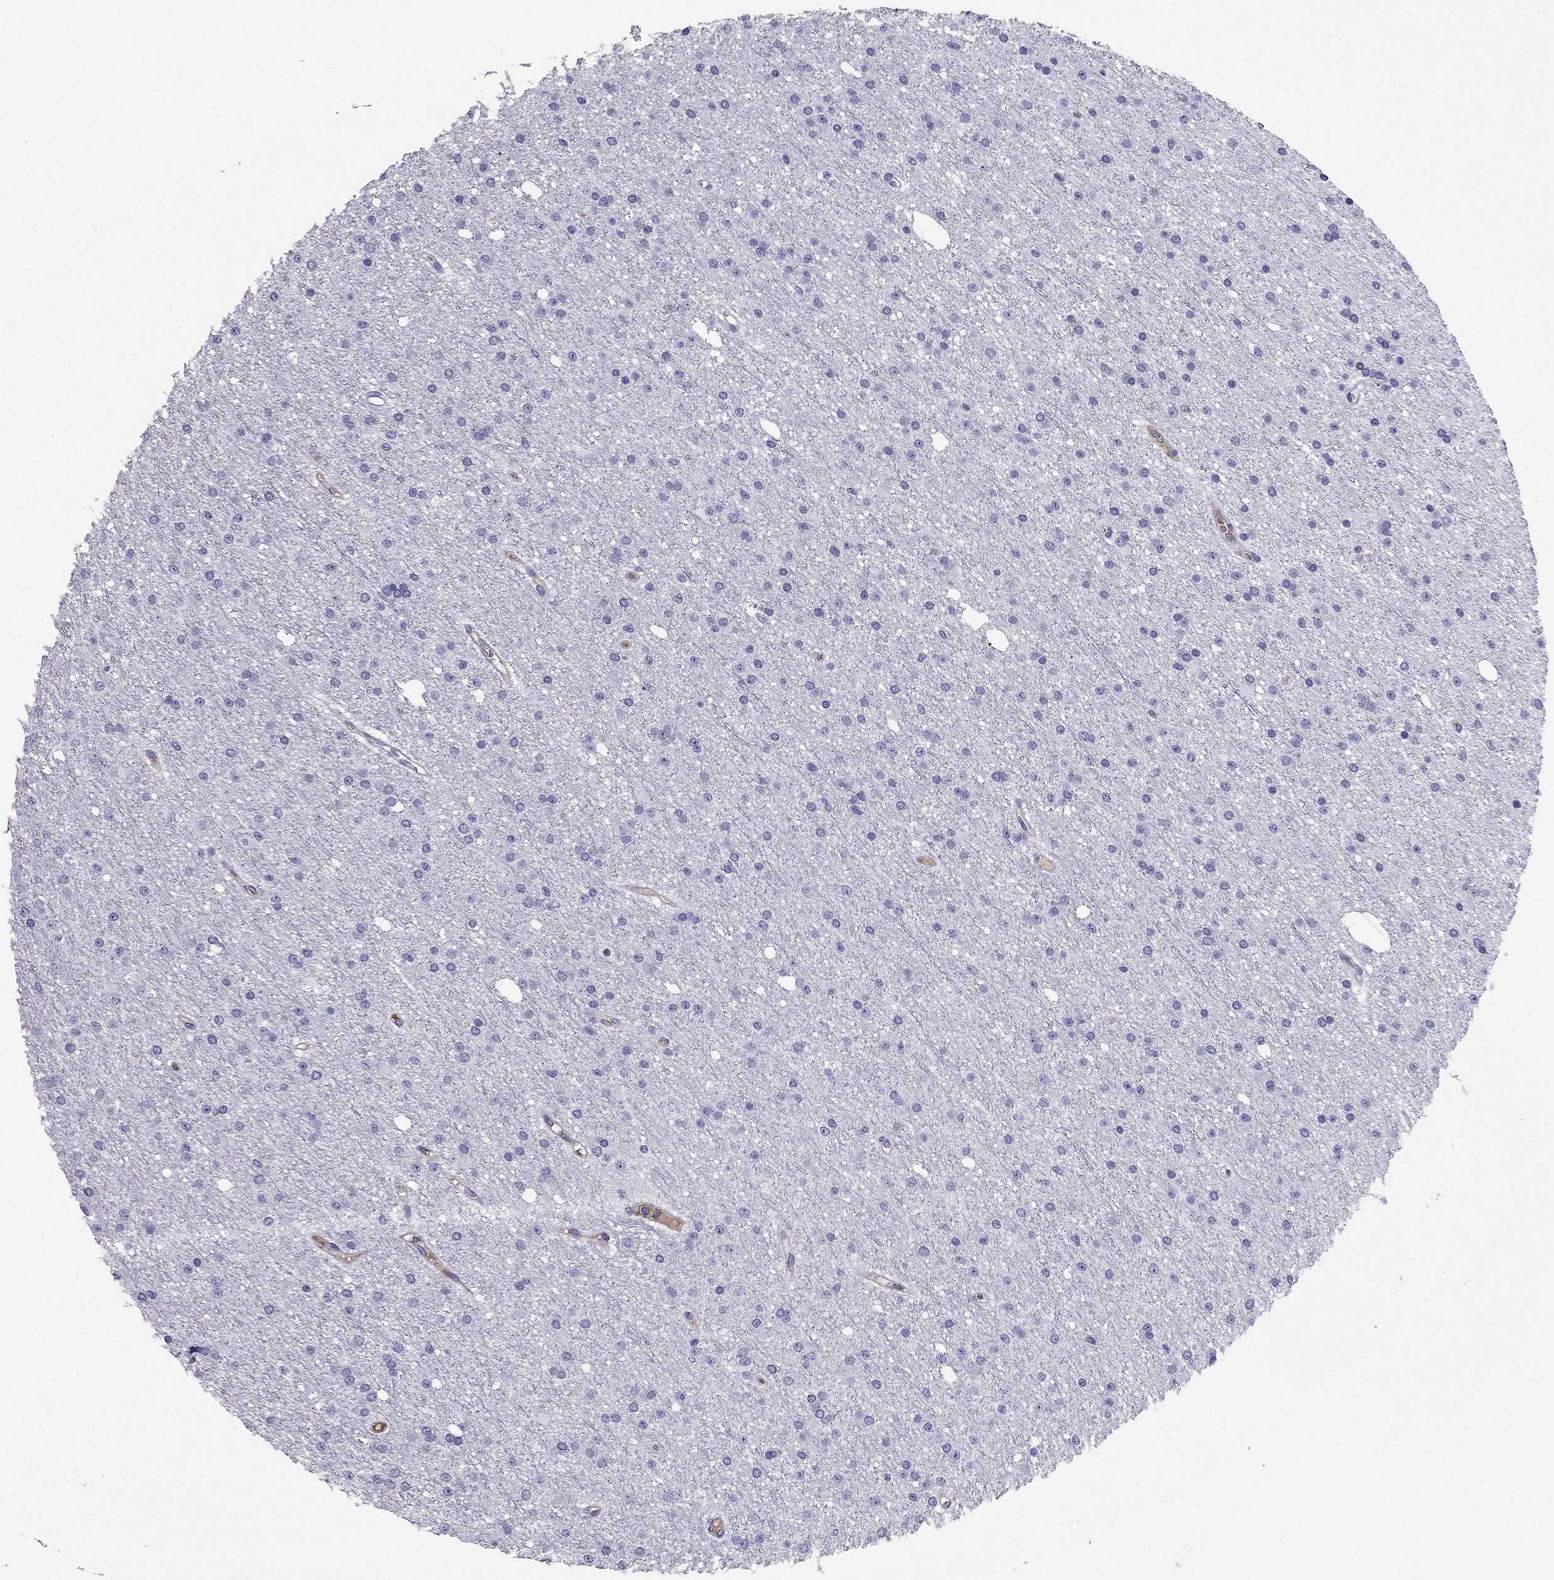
{"staining": {"intensity": "negative", "quantity": "none", "location": "none"}, "tissue": "glioma", "cell_type": "Tumor cells", "image_type": "cancer", "snomed": [{"axis": "morphology", "description": "Glioma, malignant, Low grade"}, {"axis": "topography", "description": "Brain"}], "caption": "The IHC histopathology image has no significant staining in tumor cells of low-grade glioma (malignant) tissue.", "gene": "TBC1D21", "patient": {"sex": "male", "age": 27}}